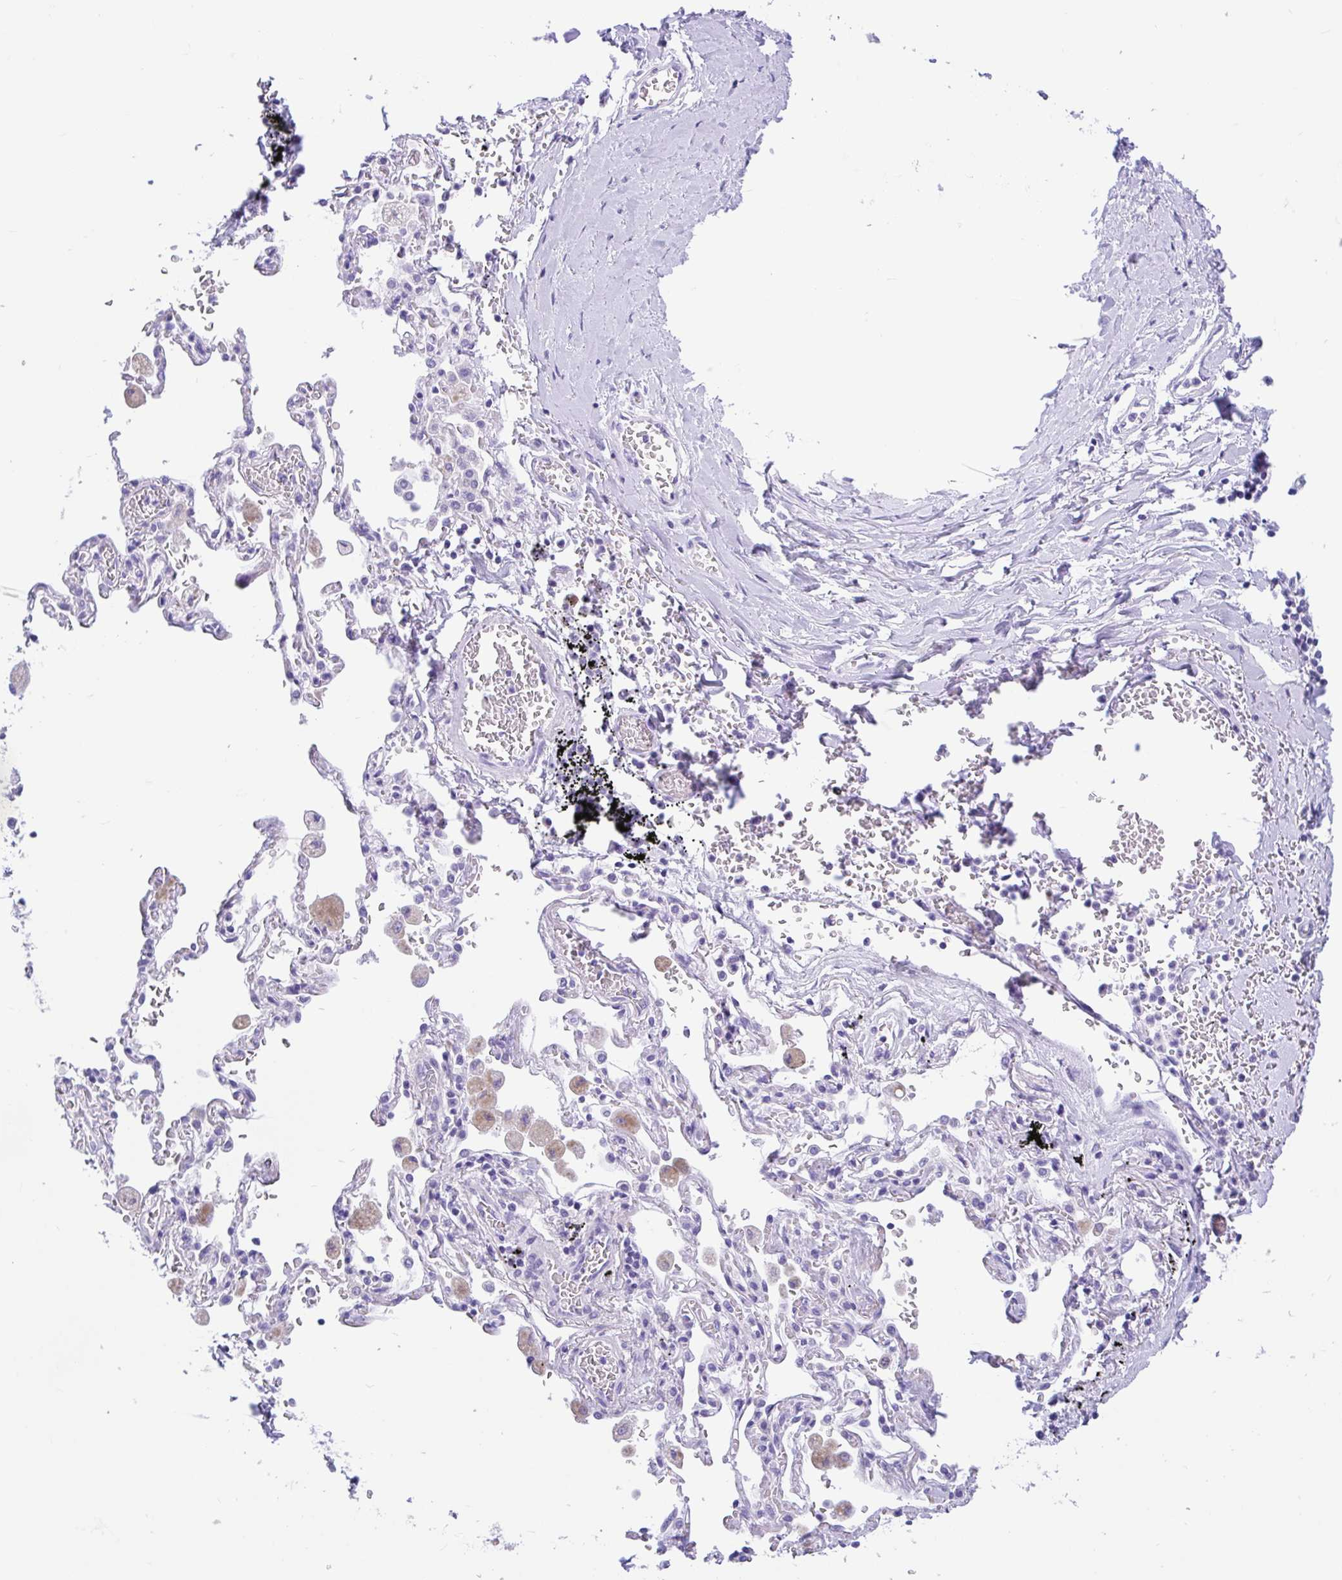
{"staining": {"intensity": "negative", "quantity": "none", "location": "none"}, "tissue": "adipose tissue", "cell_type": "Adipocytes", "image_type": "normal", "snomed": [{"axis": "morphology", "description": "Normal tissue, NOS"}, {"axis": "morphology", "description": "Degeneration, NOS"}, {"axis": "topography", "description": "Cartilage tissue"}, {"axis": "topography", "description": "Lung"}], "caption": "Immunohistochemistry (IHC) photomicrograph of unremarkable adipose tissue: human adipose tissue stained with DAB (3,3'-diaminobenzidine) displays no significant protein positivity in adipocytes. (IHC, brightfield microscopy, high magnification).", "gene": "ENSG00000274792", "patient": {"sex": "female", "age": 61}}